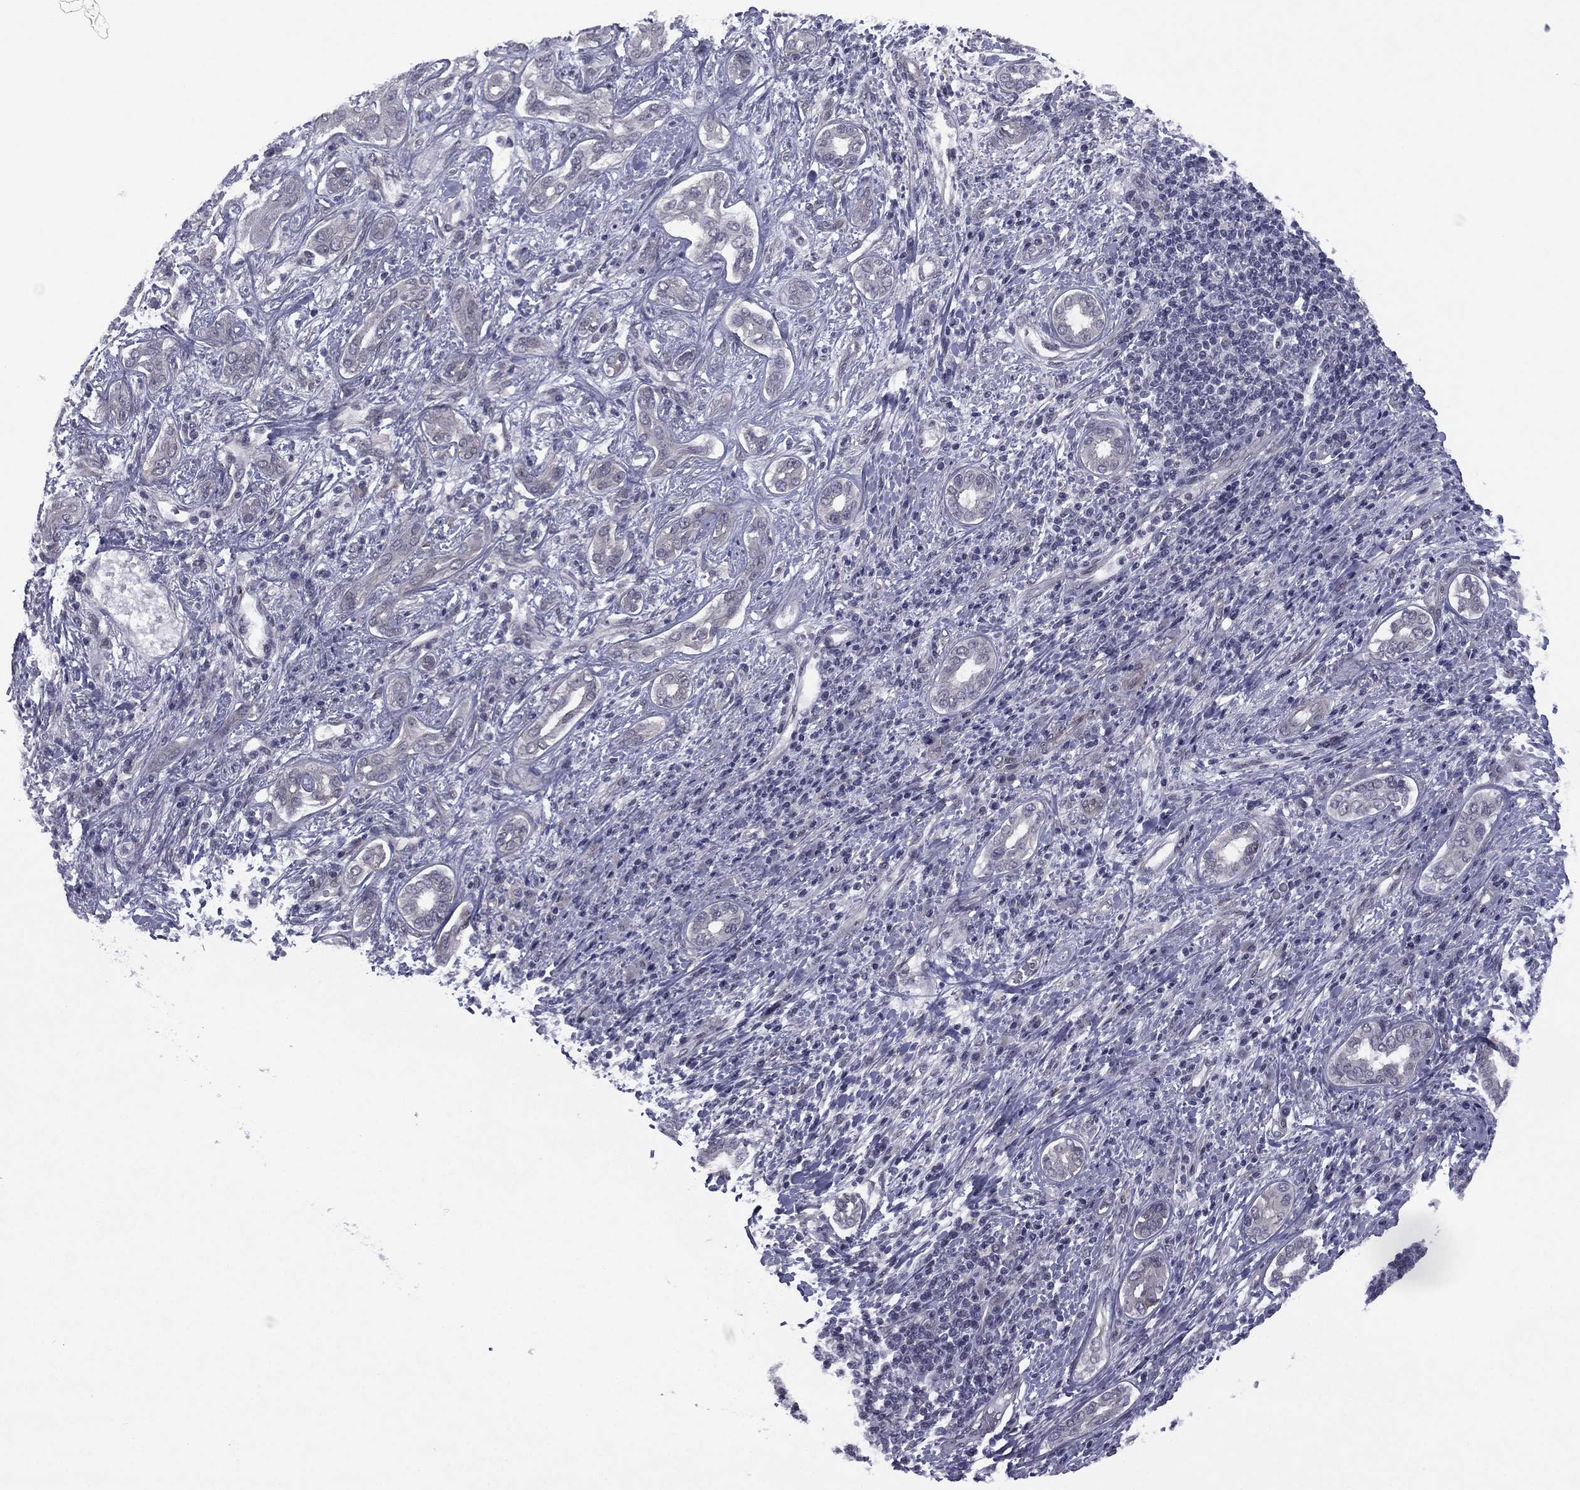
{"staining": {"intensity": "negative", "quantity": "none", "location": "none"}, "tissue": "liver cancer", "cell_type": "Tumor cells", "image_type": "cancer", "snomed": [{"axis": "morphology", "description": "Carcinoma, Hepatocellular, NOS"}, {"axis": "topography", "description": "Liver"}], "caption": "A micrograph of liver hepatocellular carcinoma stained for a protein shows no brown staining in tumor cells. (Brightfield microscopy of DAB immunohistochemistry (IHC) at high magnification).", "gene": "ACTRT2", "patient": {"sex": "male", "age": 65}}